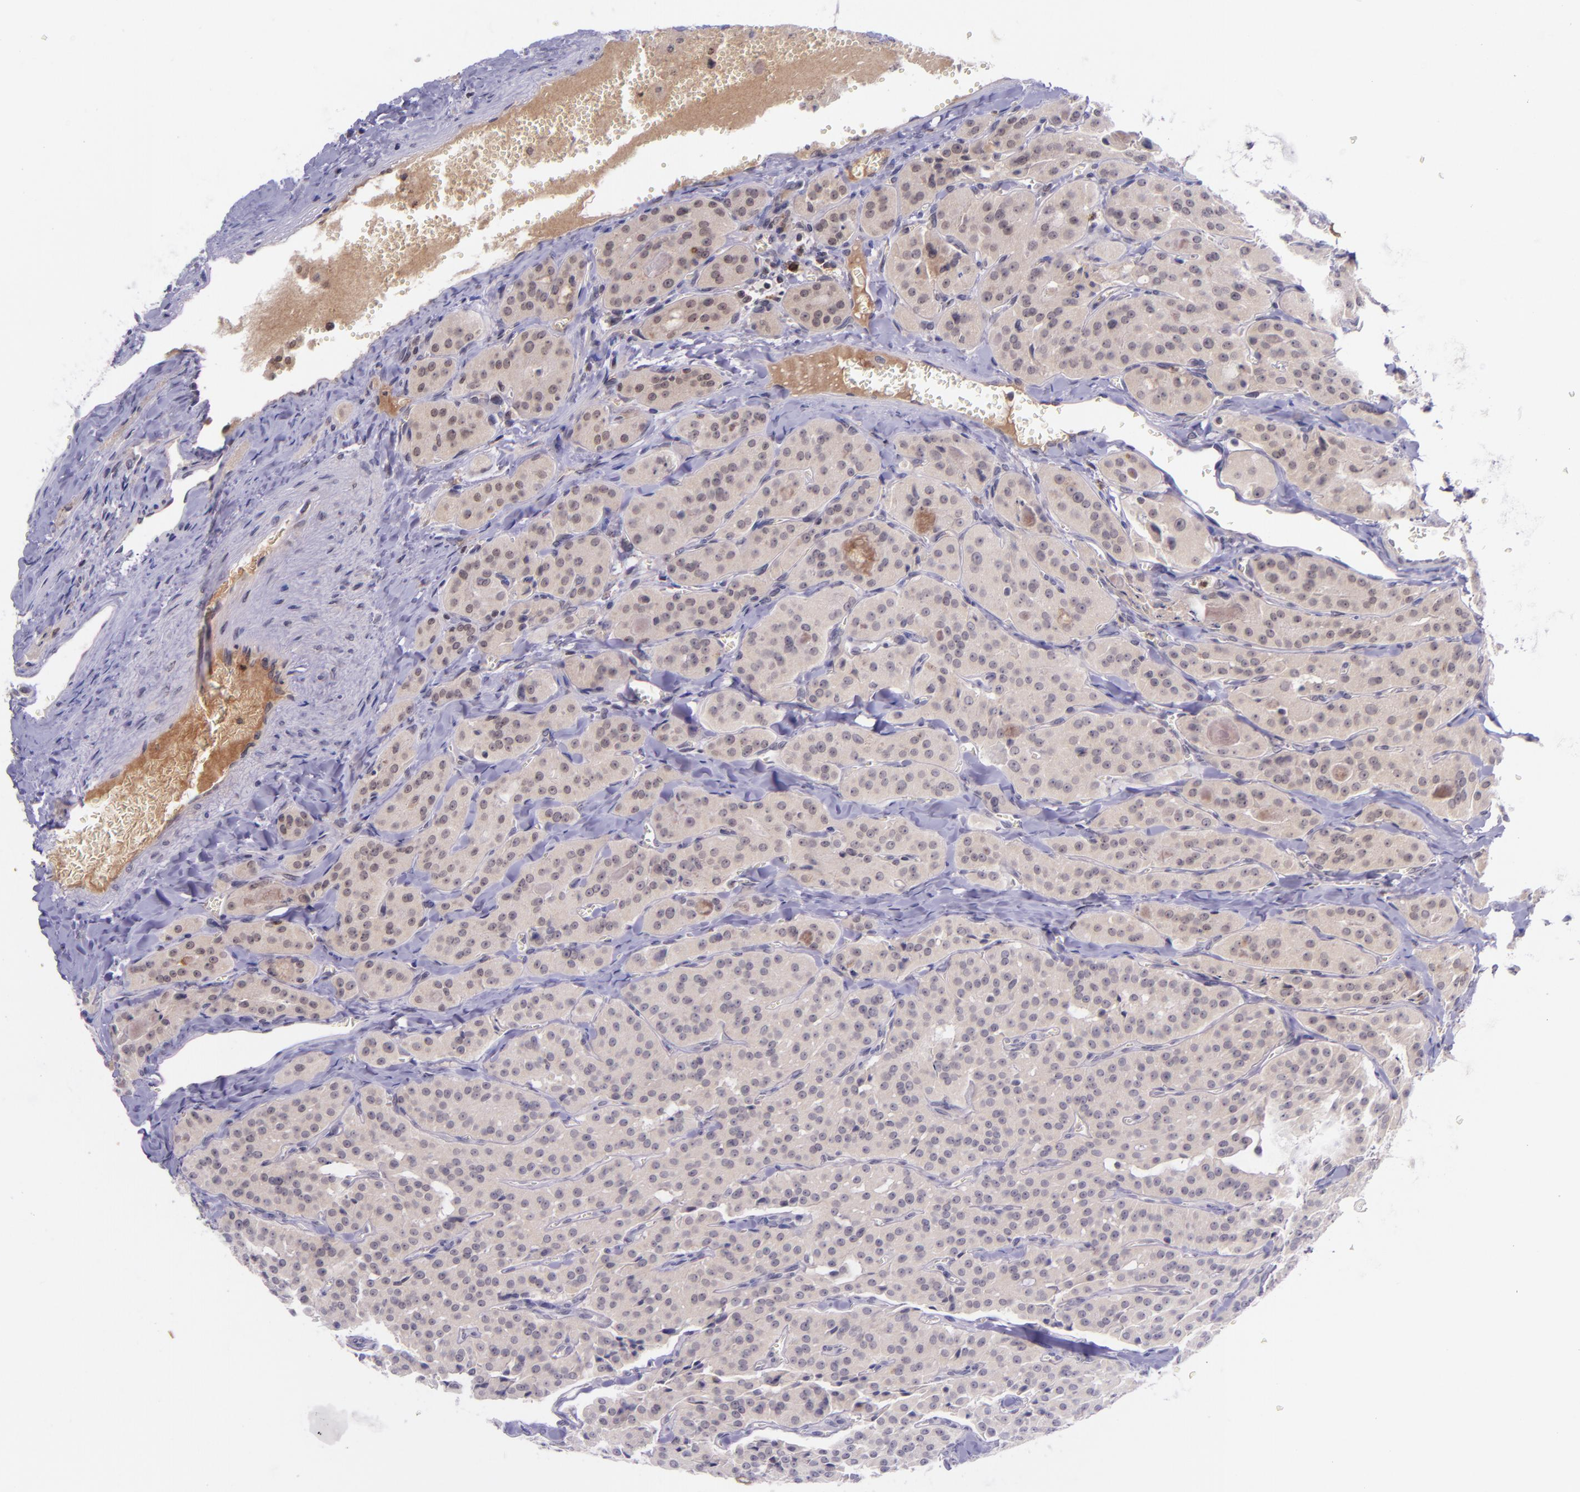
{"staining": {"intensity": "weak", "quantity": "<25%", "location": "cytoplasmic/membranous"}, "tissue": "thyroid cancer", "cell_type": "Tumor cells", "image_type": "cancer", "snomed": [{"axis": "morphology", "description": "Carcinoma, NOS"}, {"axis": "topography", "description": "Thyroid gland"}], "caption": "Carcinoma (thyroid) was stained to show a protein in brown. There is no significant expression in tumor cells.", "gene": "SELL", "patient": {"sex": "male", "age": 76}}